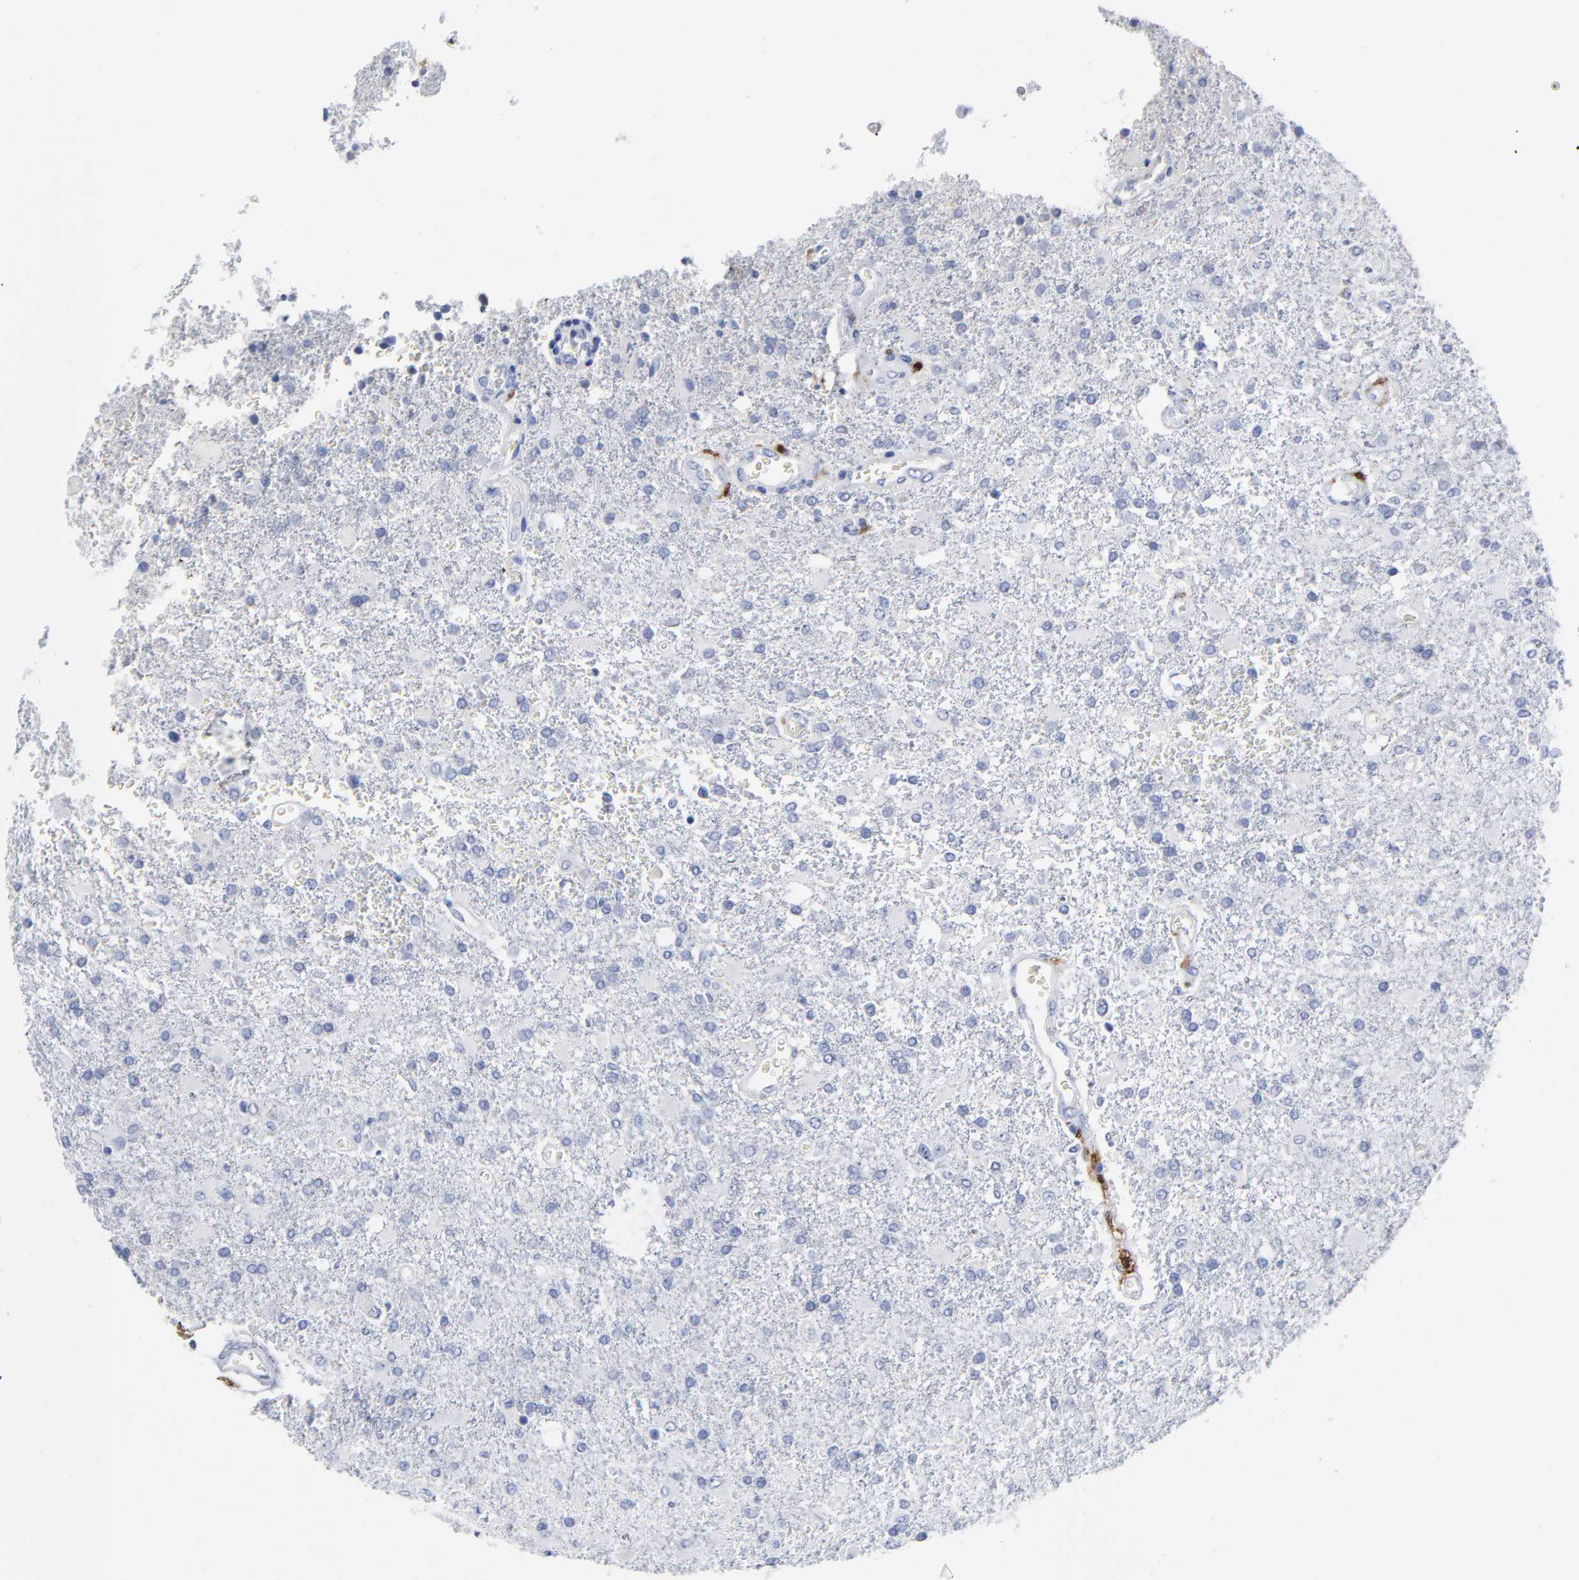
{"staining": {"intensity": "negative", "quantity": "none", "location": "none"}, "tissue": "glioma", "cell_type": "Tumor cells", "image_type": "cancer", "snomed": [{"axis": "morphology", "description": "Glioma, malignant, High grade"}, {"axis": "topography", "description": "Cerebral cortex"}], "caption": "The histopathology image exhibits no significant positivity in tumor cells of malignant glioma (high-grade).", "gene": "PTP4A1", "patient": {"sex": "male", "age": 79}}